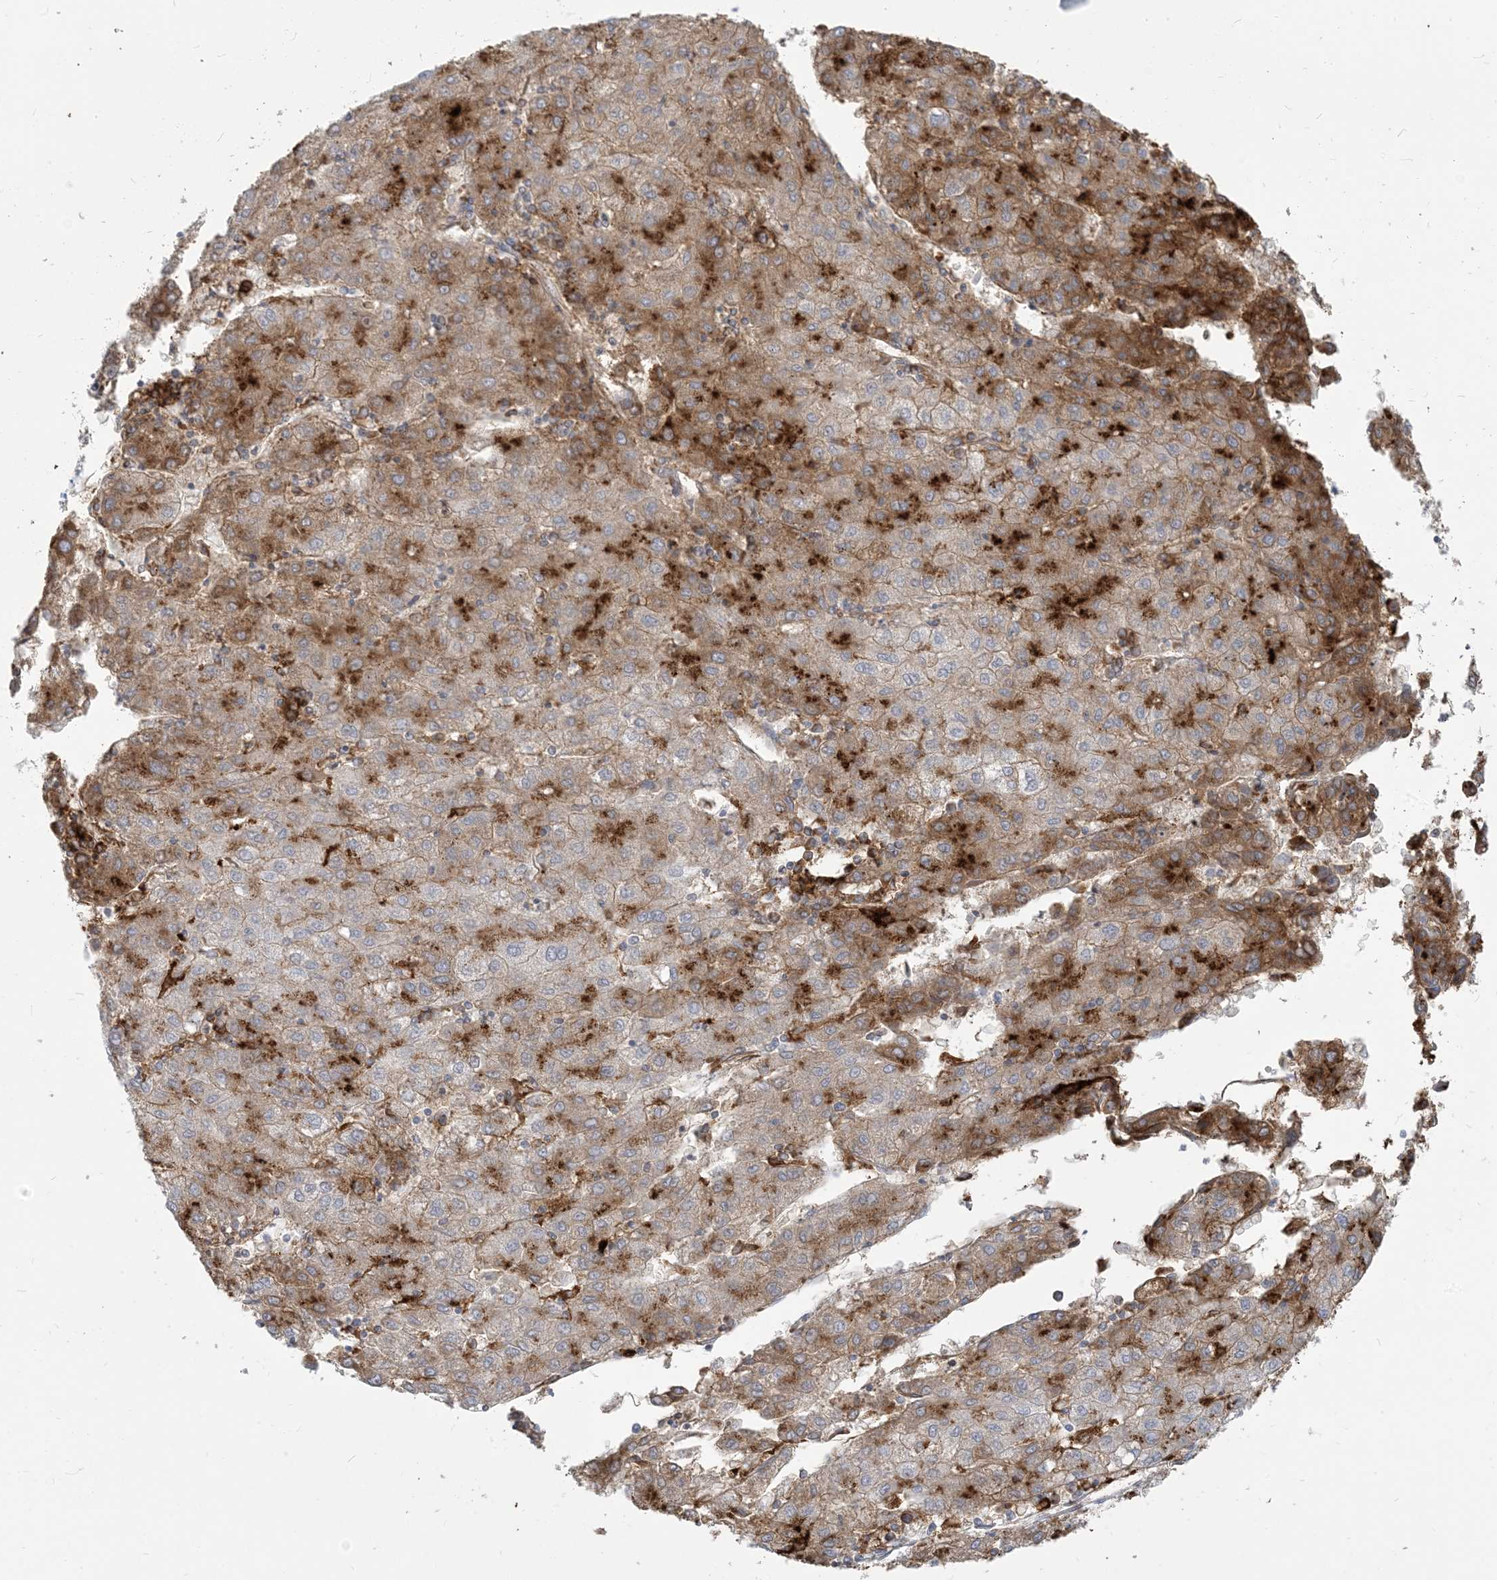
{"staining": {"intensity": "moderate", "quantity": ">75%", "location": "cytoplasmic/membranous"}, "tissue": "liver cancer", "cell_type": "Tumor cells", "image_type": "cancer", "snomed": [{"axis": "morphology", "description": "Carcinoma, Hepatocellular, NOS"}, {"axis": "topography", "description": "Liver"}], "caption": "A medium amount of moderate cytoplasmic/membranous staining is present in approximately >75% of tumor cells in liver cancer (hepatocellular carcinoma) tissue.", "gene": "HLA-DRB1", "patient": {"sex": "male", "age": 72}}